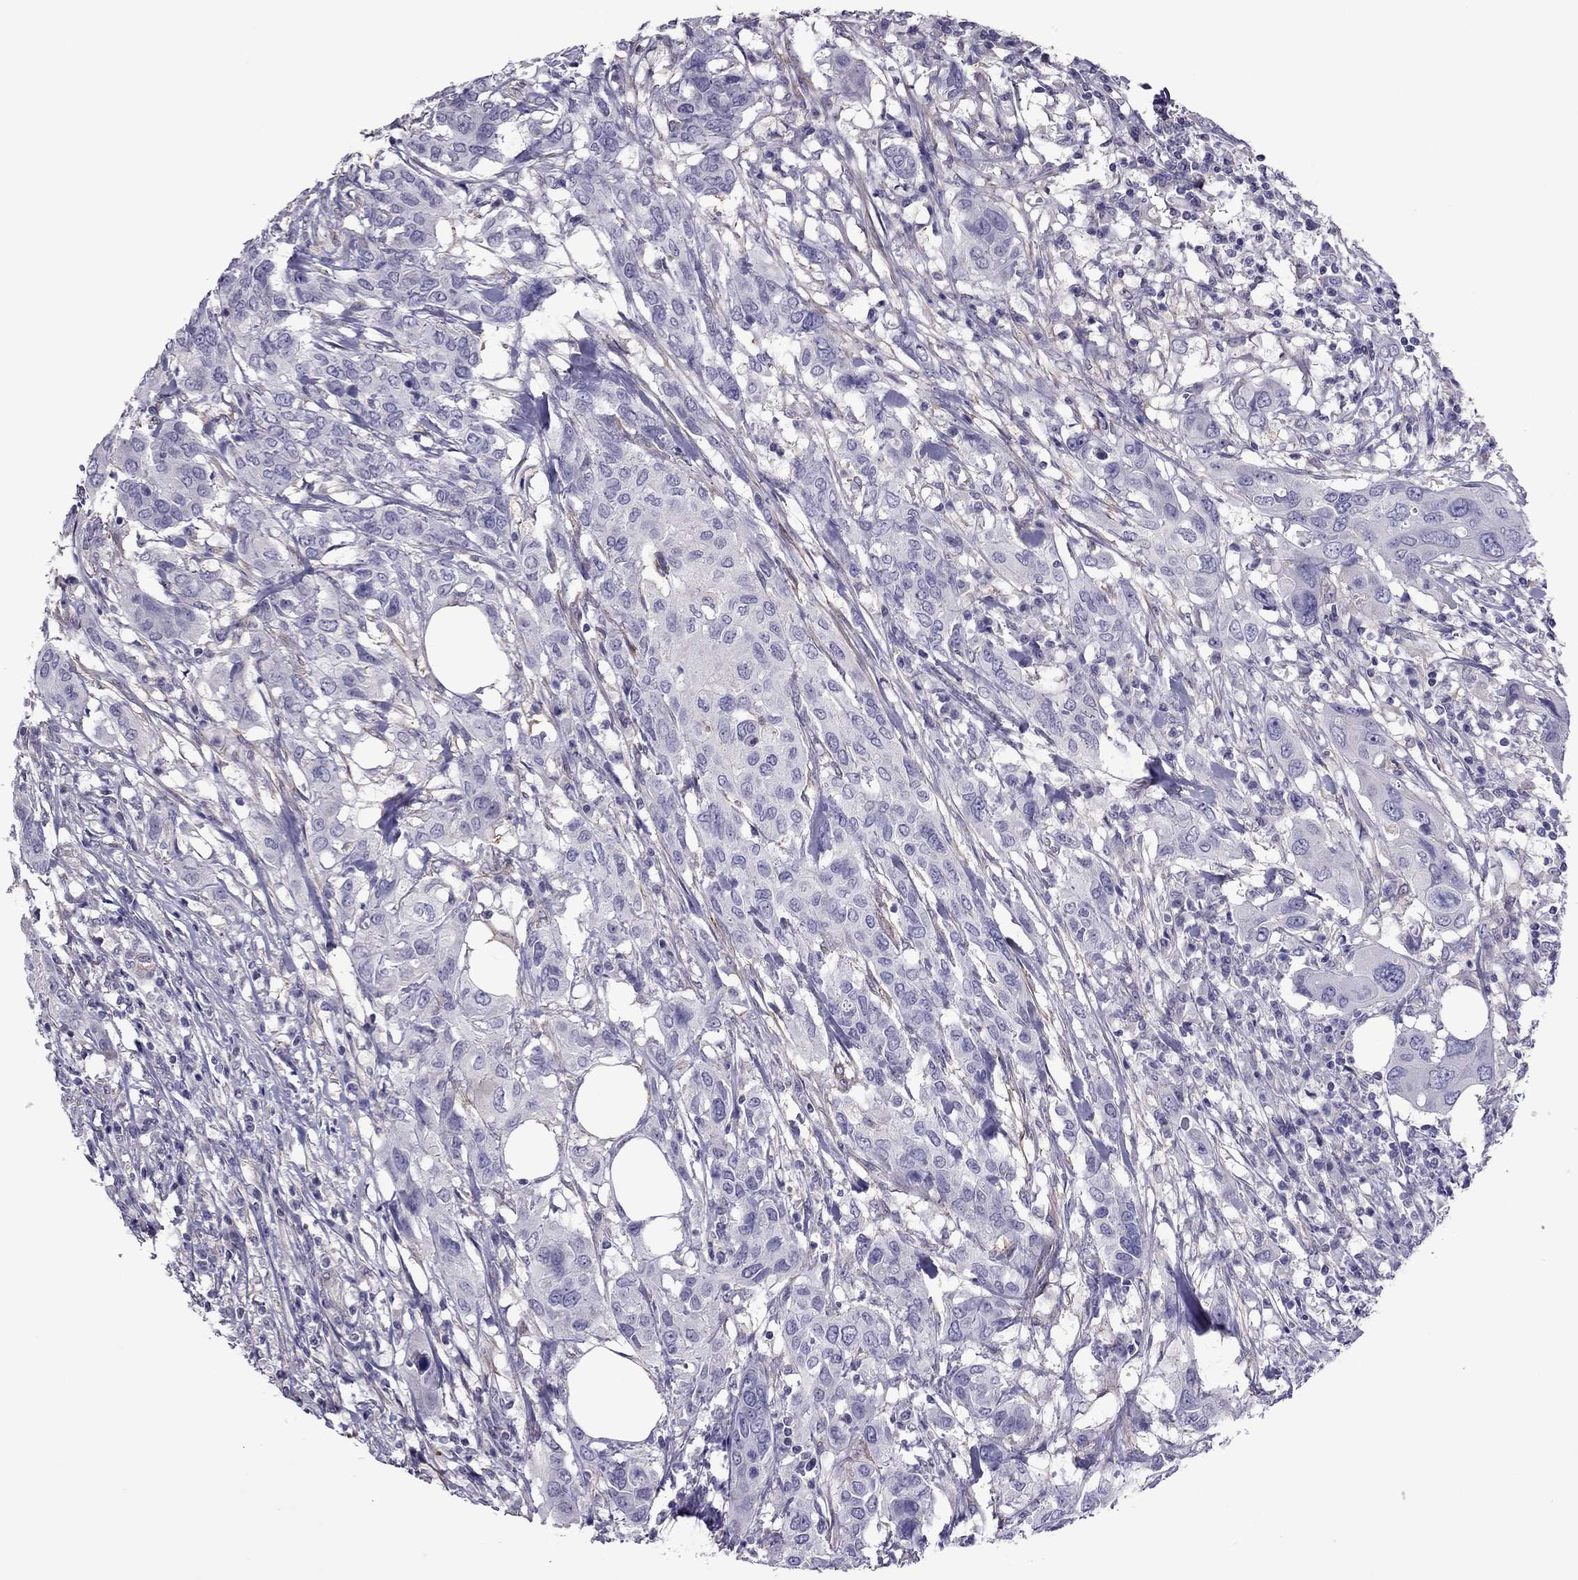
{"staining": {"intensity": "negative", "quantity": "none", "location": "none"}, "tissue": "urothelial cancer", "cell_type": "Tumor cells", "image_type": "cancer", "snomed": [{"axis": "morphology", "description": "Urothelial carcinoma, NOS"}, {"axis": "morphology", "description": "Urothelial carcinoma, High grade"}, {"axis": "topography", "description": "Urinary bladder"}], "caption": "IHC of urothelial carcinoma (high-grade) exhibits no staining in tumor cells. The staining is performed using DAB brown chromogen with nuclei counter-stained in using hematoxylin.", "gene": "SLC16A8", "patient": {"sex": "male", "age": 63}}